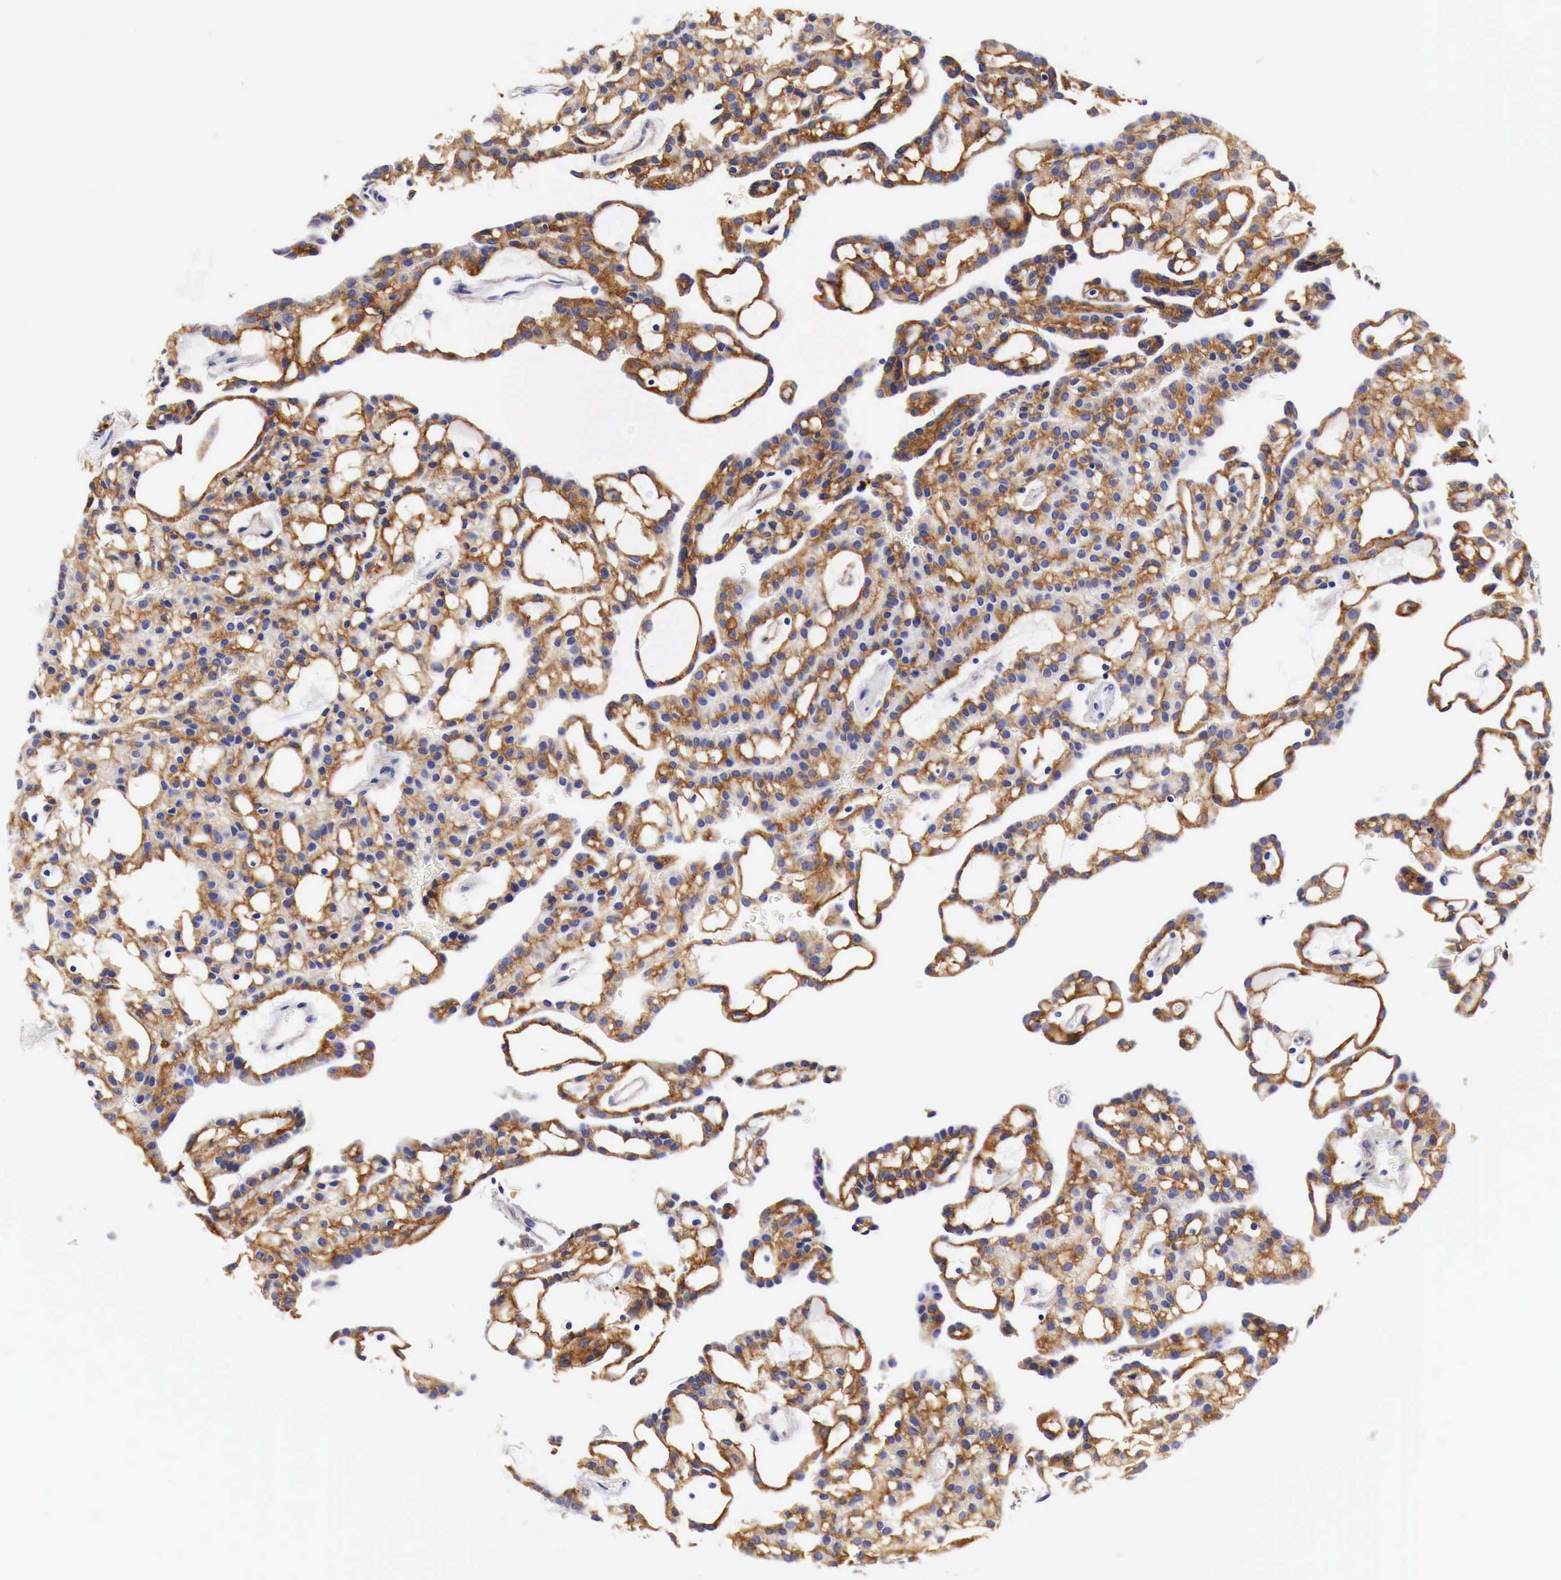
{"staining": {"intensity": "strong", "quantity": ">75%", "location": "cytoplasmic/membranous"}, "tissue": "renal cancer", "cell_type": "Tumor cells", "image_type": "cancer", "snomed": [{"axis": "morphology", "description": "Adenocarcinoma, NOS"}, {"axis": "topography", "description": "Kidney"}], "caption": "Protein expression analysis of human adenocarcinoma (renal) reveals strong cytoplasmic/membranous positivity in about >75% of tumor cells. The protein is stained brown, and the nuclei are stained in blue (DAB IHC with brightfield microscopy, high magnification).", "gene": "EGFR", "patient": {"sex": "male", "age": 63}}